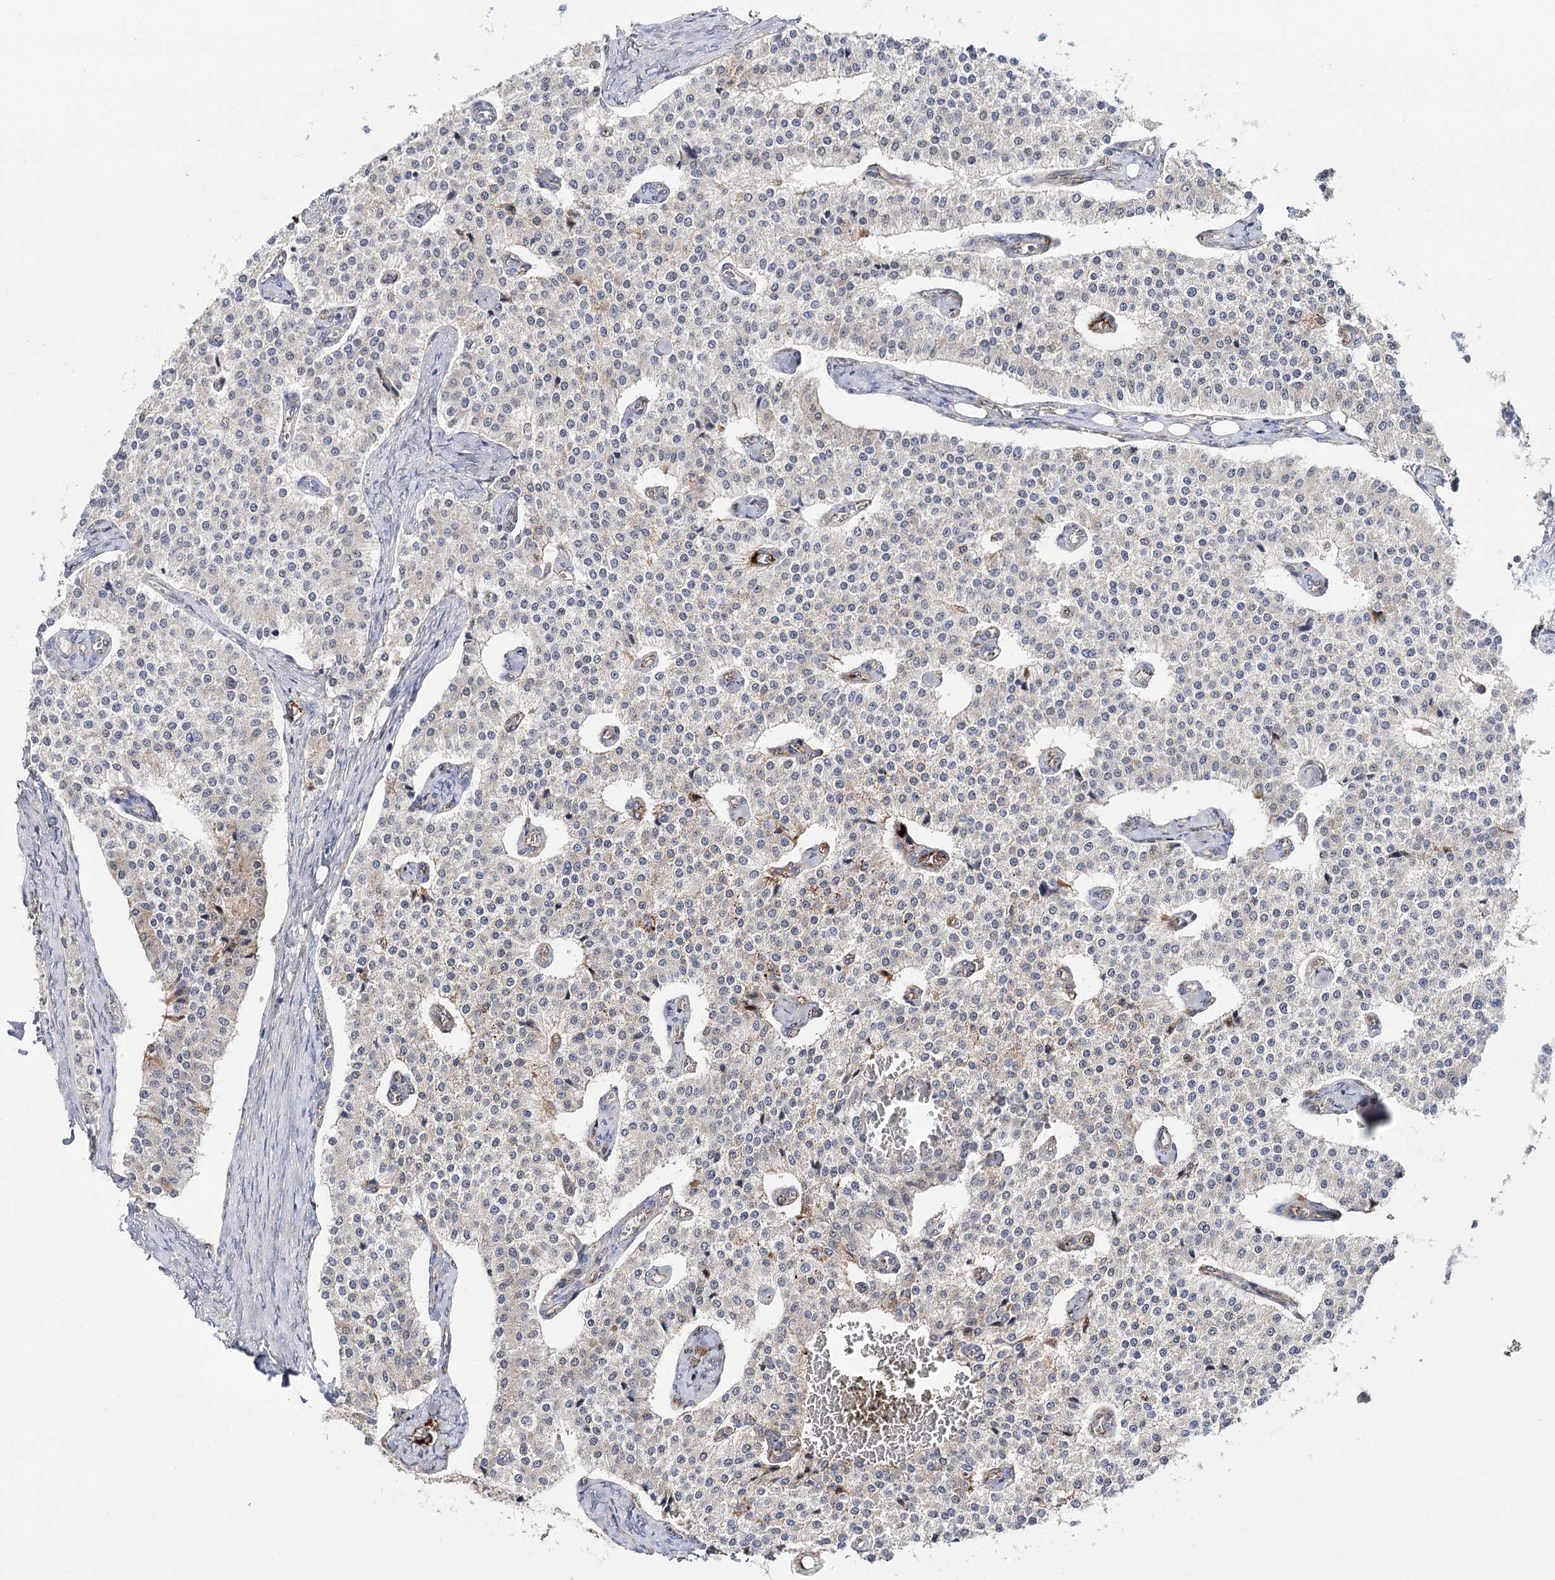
{"staining": {"intensity": "negative", "quantity": "none", "location": "none"}, "tissue": "carcinoid", "cell_type": "Tumor cells", "image_type": "cancer", "snomed": [{"axis": "morphology", "description": "Carcinoid, malignant, NOS"}, {"axis": "topography", "description": "Colon"}], "caption": "This image is of malignant carcinoid stained with immunohistochemistry (IHC) to label a protein in brown with the nuclei are counter-stained blue. There is no positivity in tumor cells. (Brightfield microscopy of DAB (3,3'-diaminobenzidine) IHC at high magnification).", "gene": "PKP4", "patient": {"sex": "female", "age": 52}}